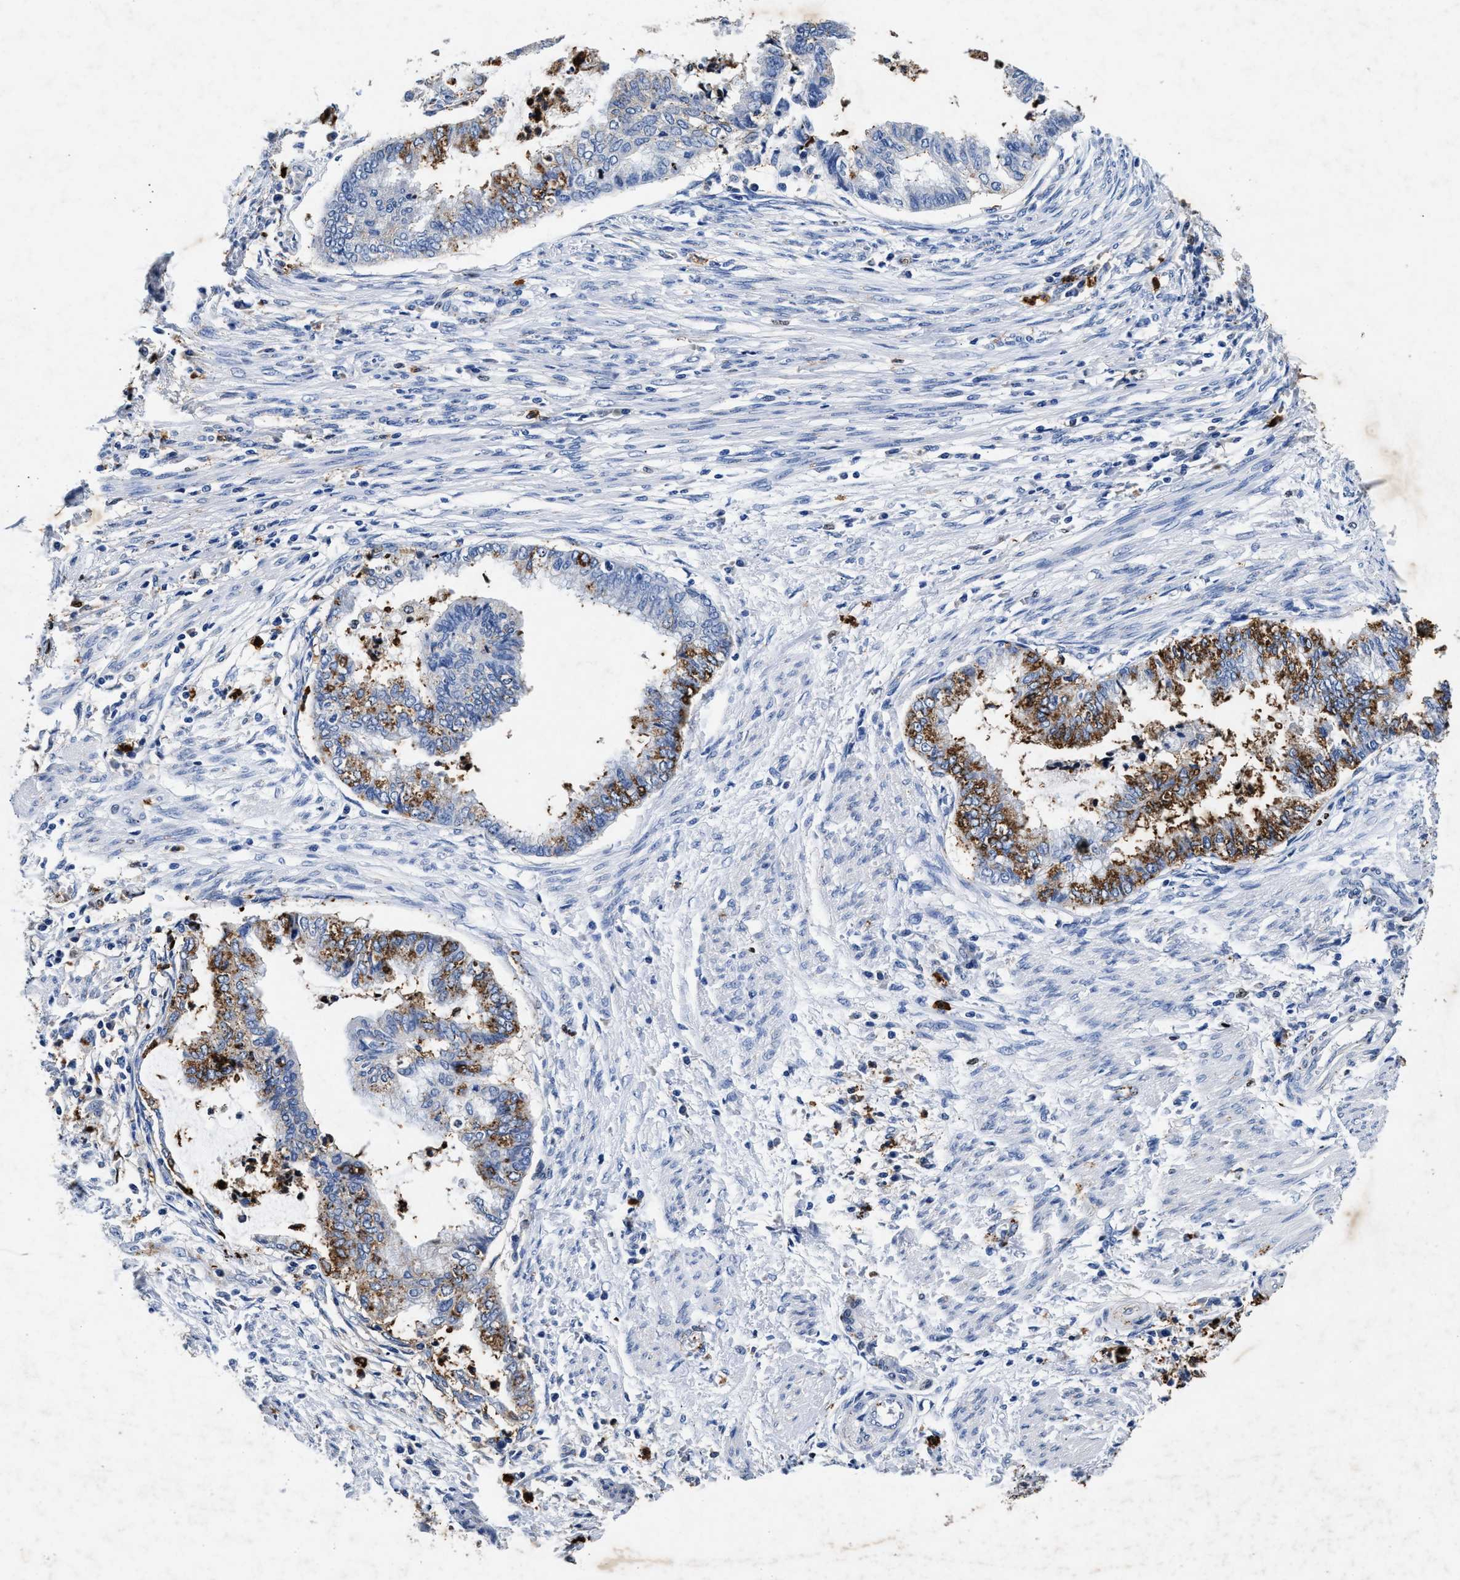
{"staining": {"intensity": "strong", "quantity": "<25%", "location": "cytoplasmic/membranous"}, "tissue": "endometrial cancer", "cell_type": "Tumor cells", "image_type": "cancer", "snomed": [{"axis": "morphology", "description": "Necrosis, NOS"}, {"axis": "morphology", "description": "Adenocarcinoma, NOS"}, {"axis": "topography", "description": "Endometrium"}], "caption": "This micrograph displays immunohistochemistry (IHC) staining of human endometrial cancer, with medium strong cytoplasmic/membranous expression in approximately <25% of tumor cells.", "gene": "LTB4R2", "patient": {"sex": "female", "age": 79}}